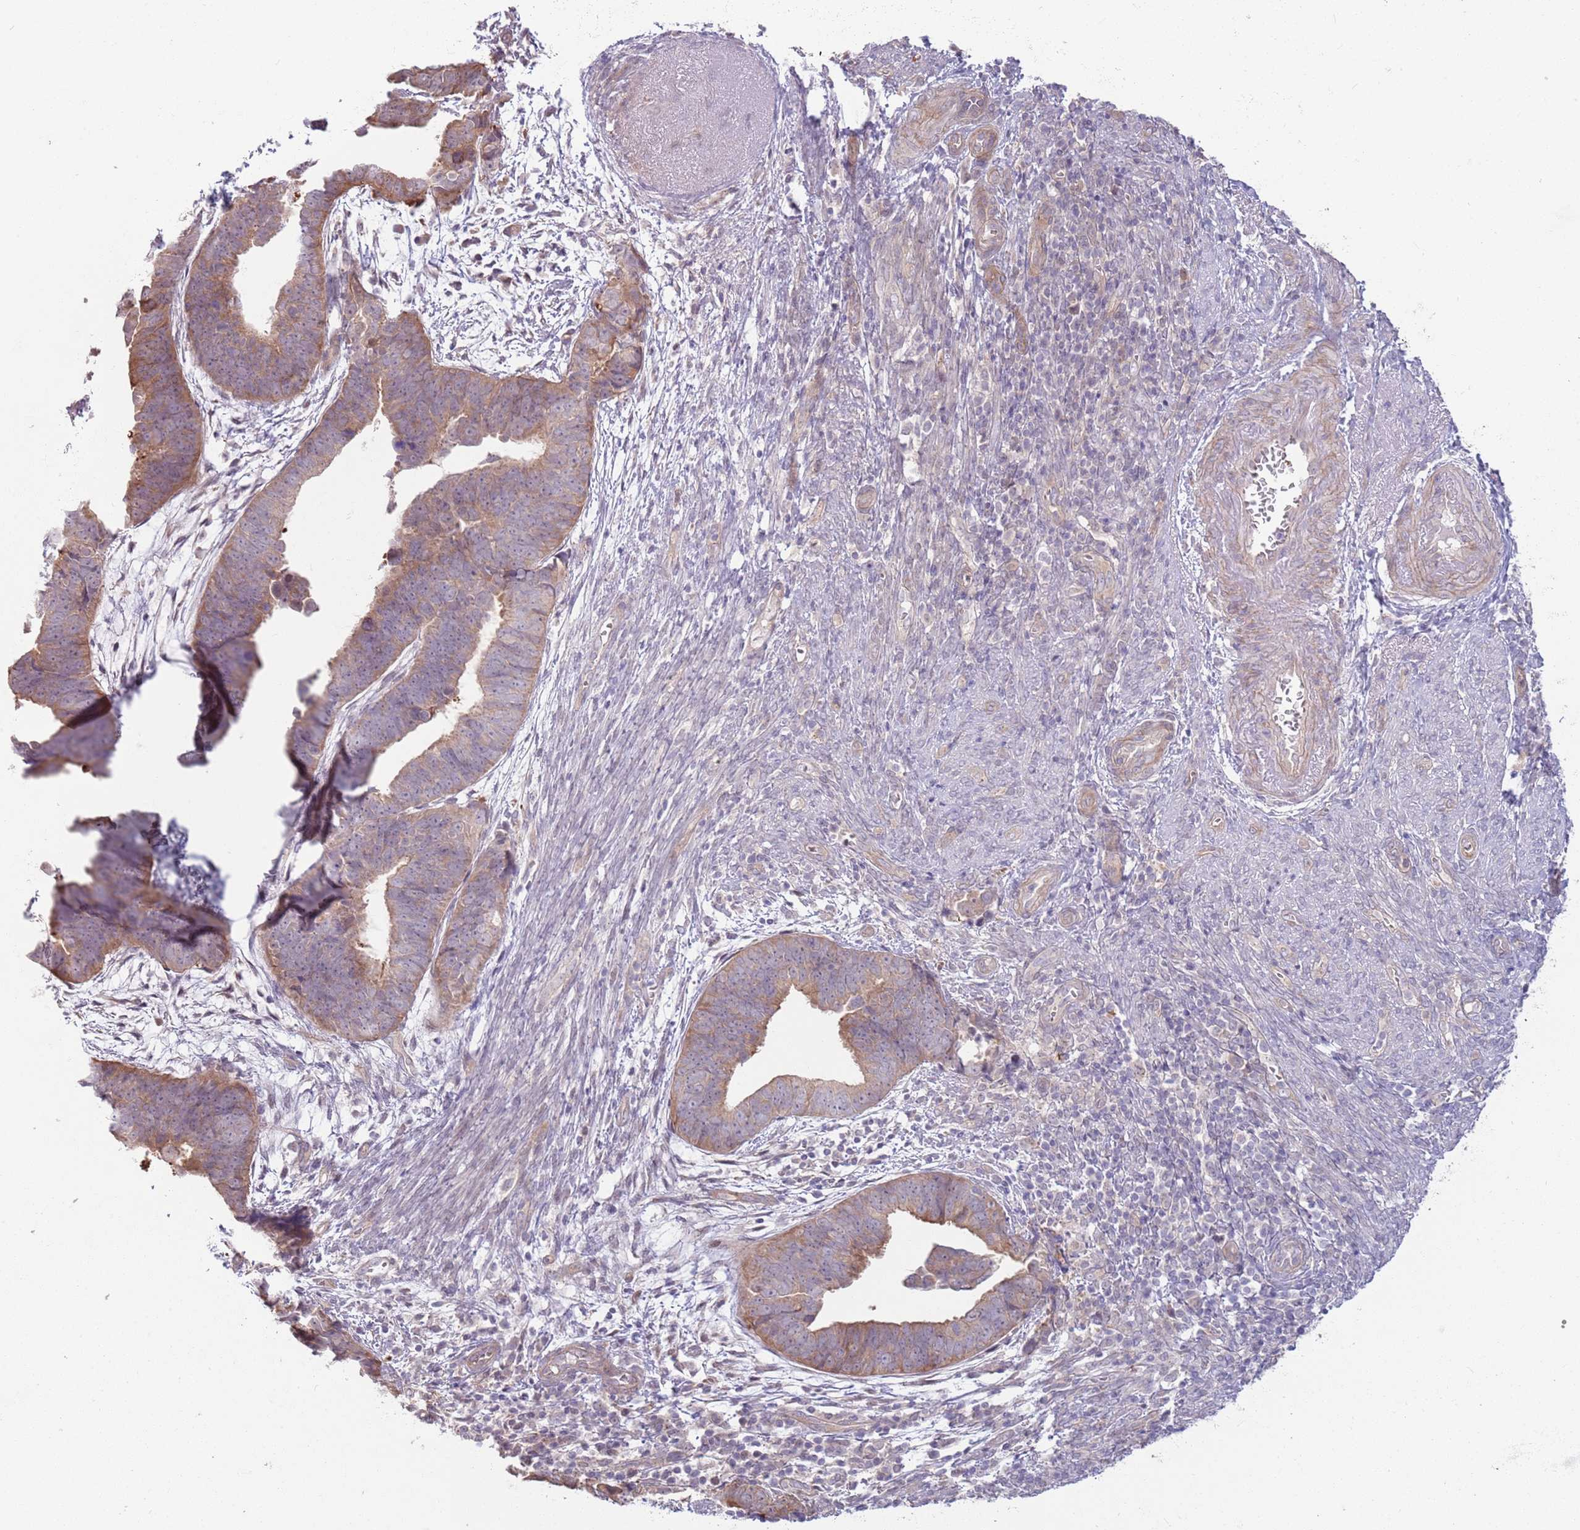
{"staining": {"intensity": "moderate", "quantity": "25%-75%", "location": "cytoplasmic/membranous"}, "tissue": "endometrial cancer", "cell_type": "Tumor cells", "image_type": "cancer", "snomed": [{"axis": "morphology", "description": "Adenocarcinoma, NOS"}, {"axis": "topography", "description": "Endometrium"}], "caption": "Immunohistochemistry (IHC) of endometrial adenocarcinoma demonstrates medium levels of moderate cytoplasmic/membranous positivity in approximately 25%-75% of tumor cells. The protein is shown in brown color, while the nuclei are stained blue.", "gene": "LDHD", "patient": {"sex": "female", "age": 75}}